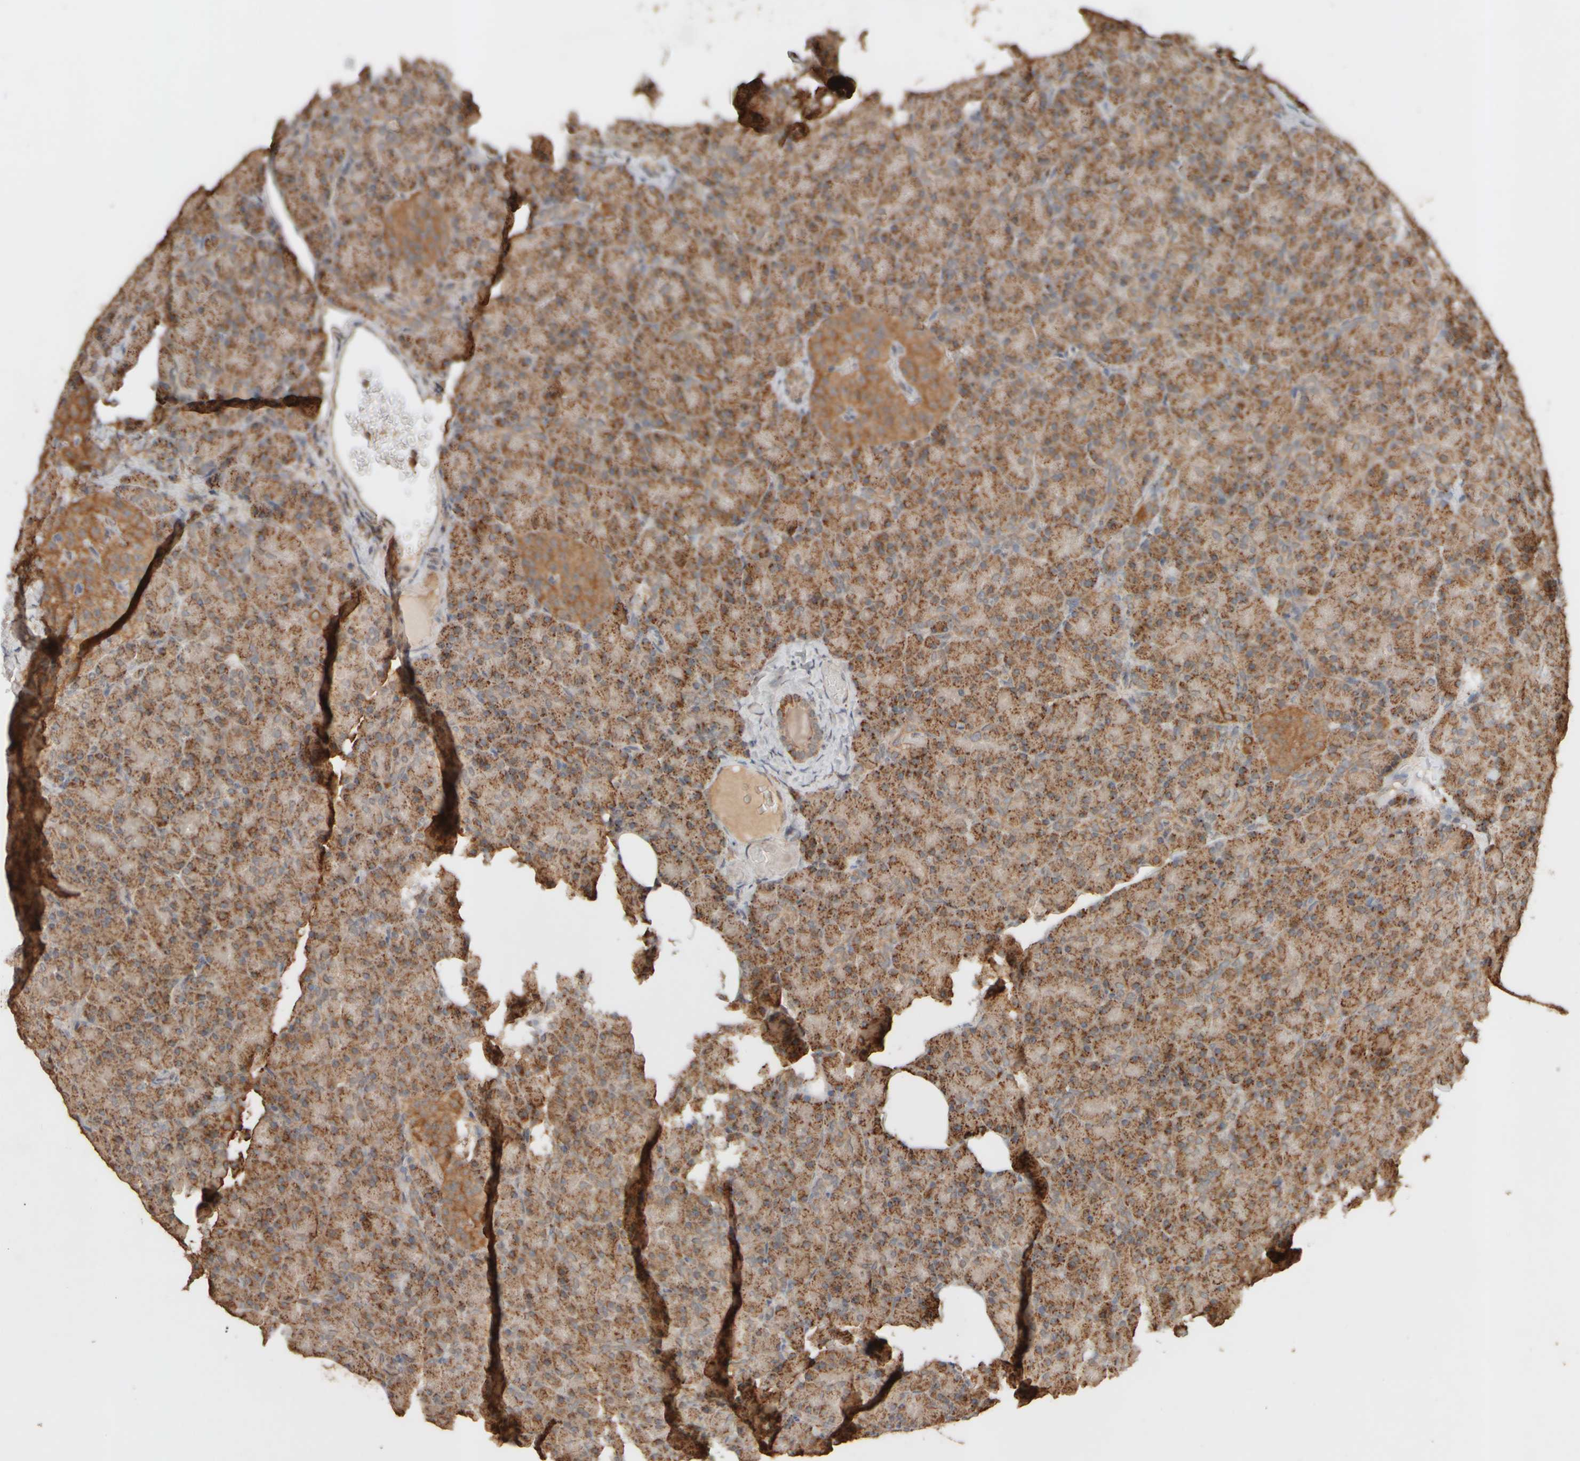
{"staining": {"intensity": "moderate", "quantity": ">75%", "location": "cytoplasmic/membranous"}, "tissue": "pancreas", "cell_type": "Exocrine glandular cells", "image_type": "normal", "snomed": [{"axis": "morphology", "description": "Normal tissue, NOS"}, {"axis": "topography", "description": "Pancreas"}], "caption": "Immunohistochemical staining of benign pancreas exhibits moderate cytoplasmic/membranous protein staining in about >75% of exocrine glandular cells.", "gene": "EIF2B3", "patient": {"sex": "female", "age": 43}}